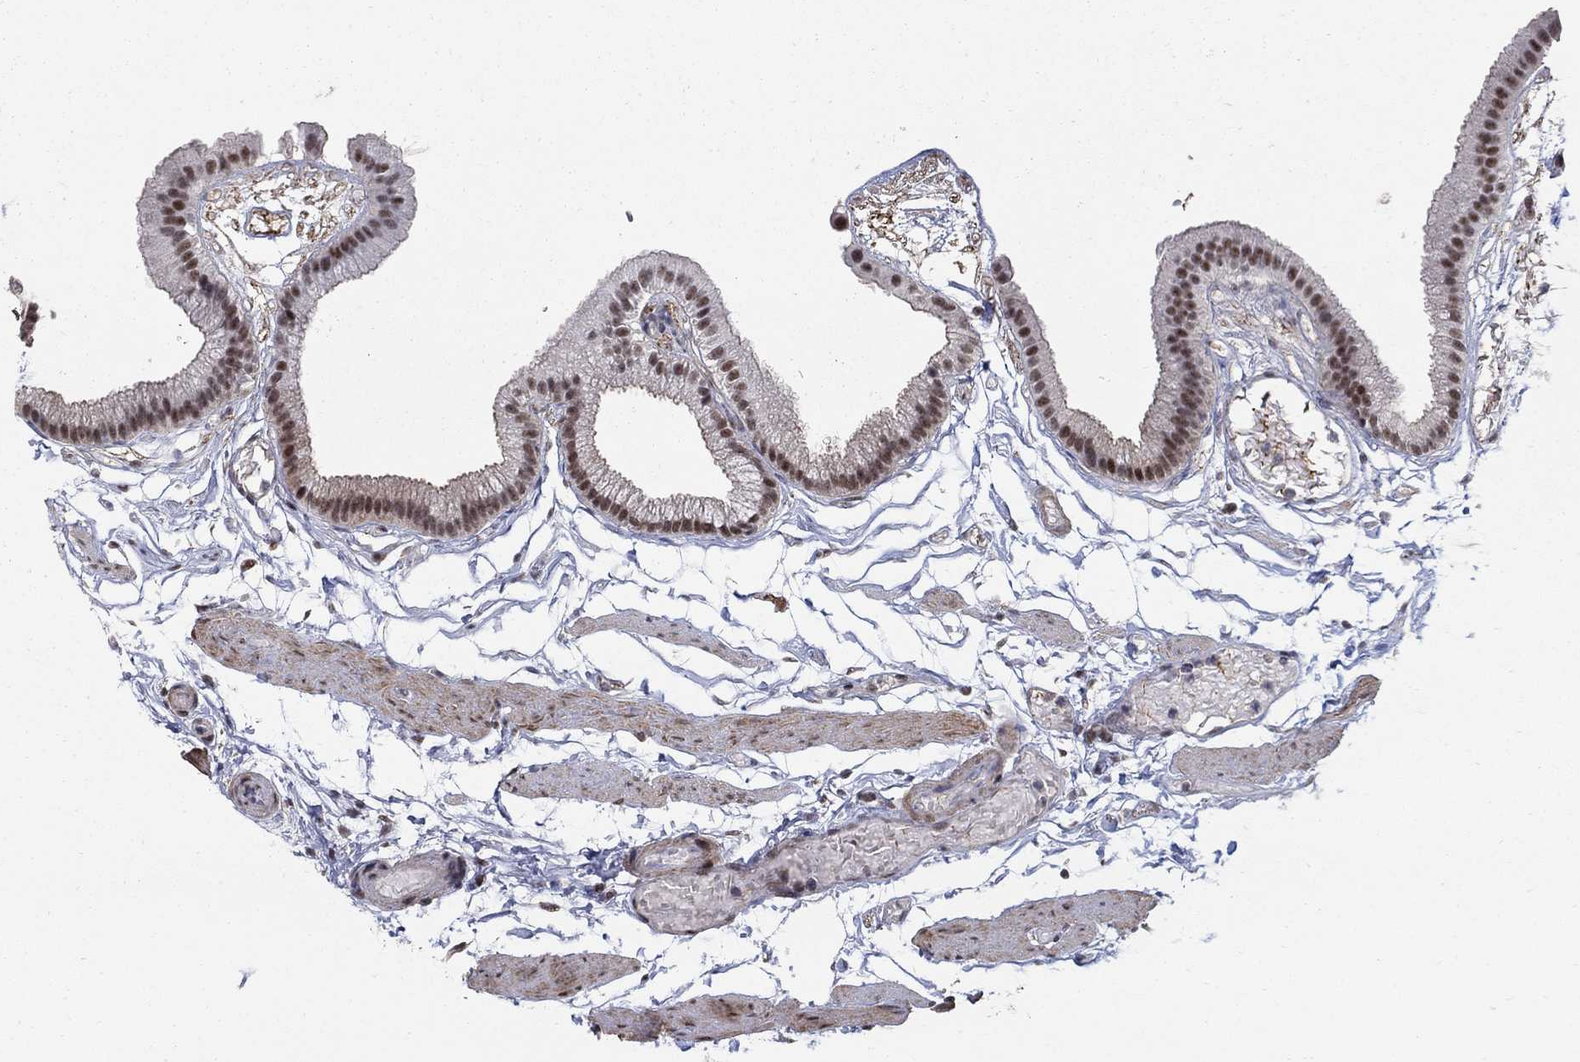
{"staining": {"intensity": "moderate", "quantity": ">75%", "location": "nuclear"}, "tissue": "gallbladder", "cell_type": "Glandular cells", "image_type": "normal", "snomed": [{"axis": "morphology", "description": "Normal tissue, NOS"}, {"axis": "topography", "description": "Gallbladder"}], "caption": "Brown immunohistochemical staining in benign gallbladder reveals moderate nuclear positivity in about >75% of glandular cells. The protein of interest is stained brown, and the nuclei are stained in blue (DAB (3,3'-diaminobenzidine) IHC with brightfield microscopy, high magnification).", "gene": "PNISR", "patient": {"sex": "female", "age": 45}}